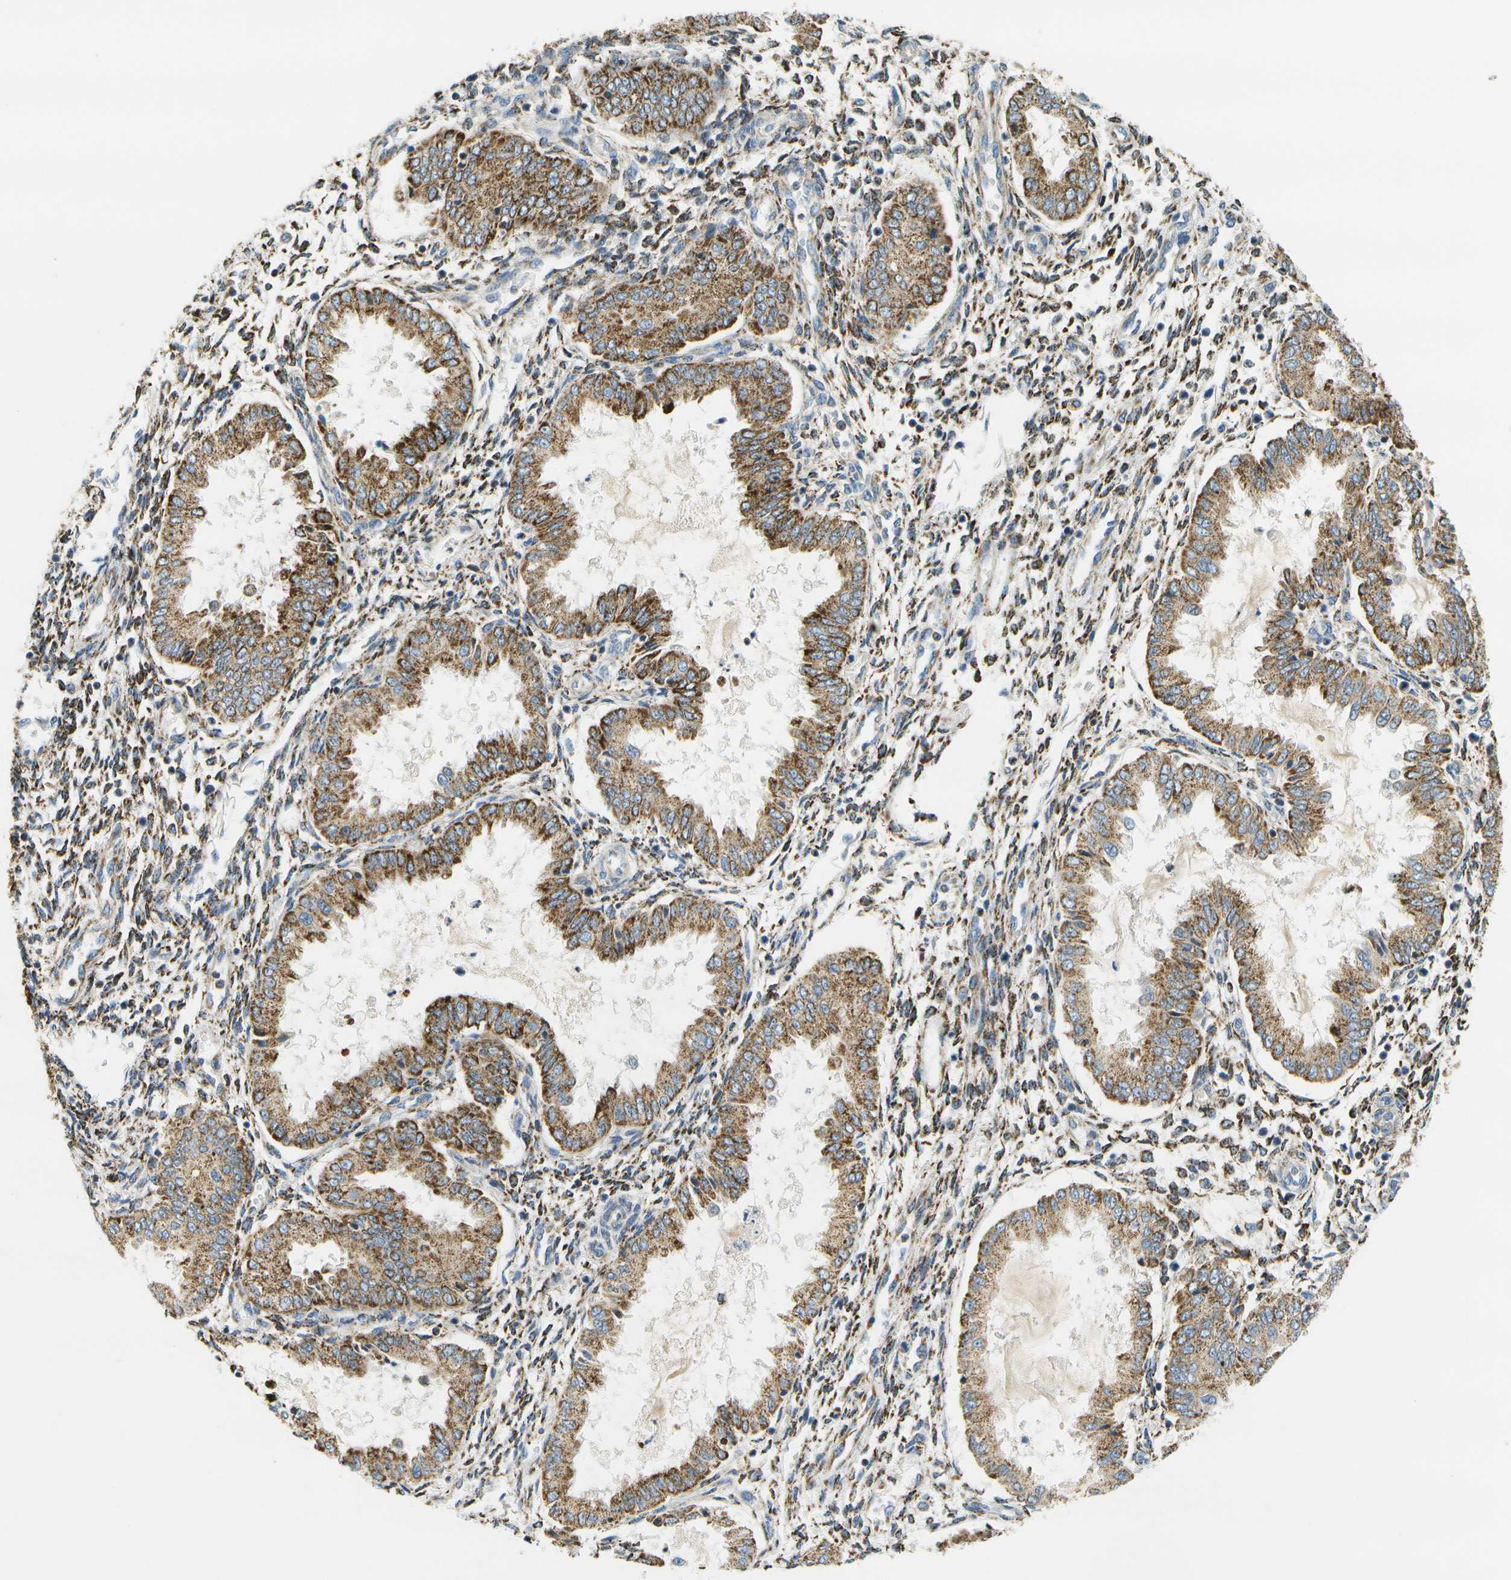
{"staining": {"intensity": "moderate", "quantity": "25%-75%", "location": "cytoplasmic/membranous"}, "tissue": "endometrium", "cell_type": "Cells in endometrial stroma", "image_type": "normal", "snomed": [{"axis": "morphology", "description": "Normal tissue, NOS"}, {"axis": "topography", "description": "Endometrium"}], "caption": "The image displays staining of benign endometrium, revealing moderate cytoplasmic/membranous protein positivity (brown color) within cells in endometrial stroma. Immunohistochemistry stains the protein of interest in brown and the nuclei are stained blue.", "gene": "HLCS", "patient": {"sex": "female", "age": 33}}